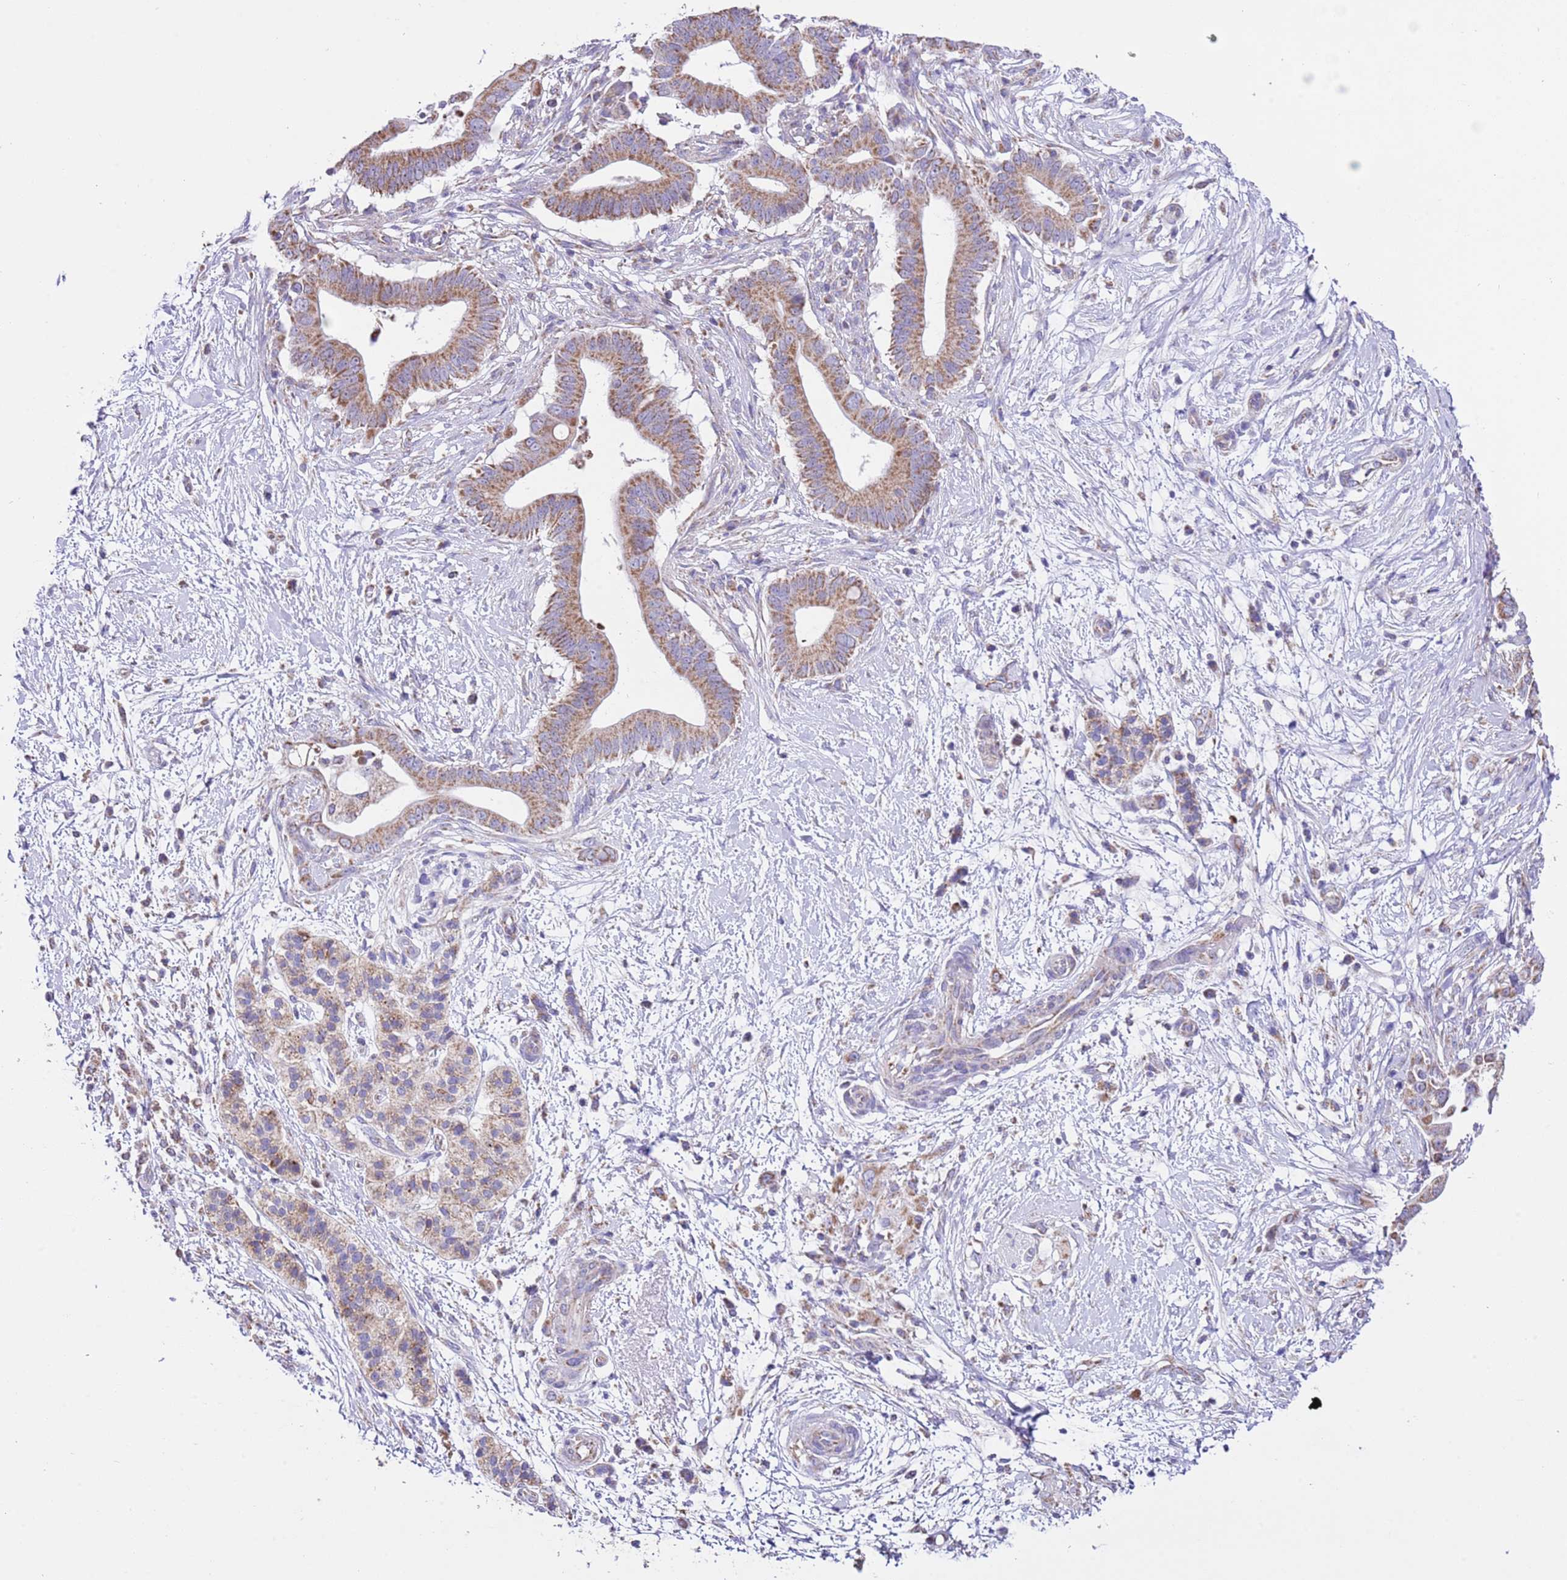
{"staining": {"intensity": "moderate", "quantity": ">75%", "location": "cytoplasmic/membranous"}, "tissue": "pancreatic cancer", "cell_type": "Tumor cells", "image_type": "cancer", "snomed": [{"axis": "morphology", "description": "Adenocarcinoma, NOS"}, {"axis": "topography", "description": "Pancreas"}], "caption": "This is an image of IHC staining of adenocarcinoma (pancreatic), which shows moderate expression in the cytoplasmic/membranous of tumor cells.", "gene": "TEKTIP1", "patient": {"sex": "male", "age": 68}}